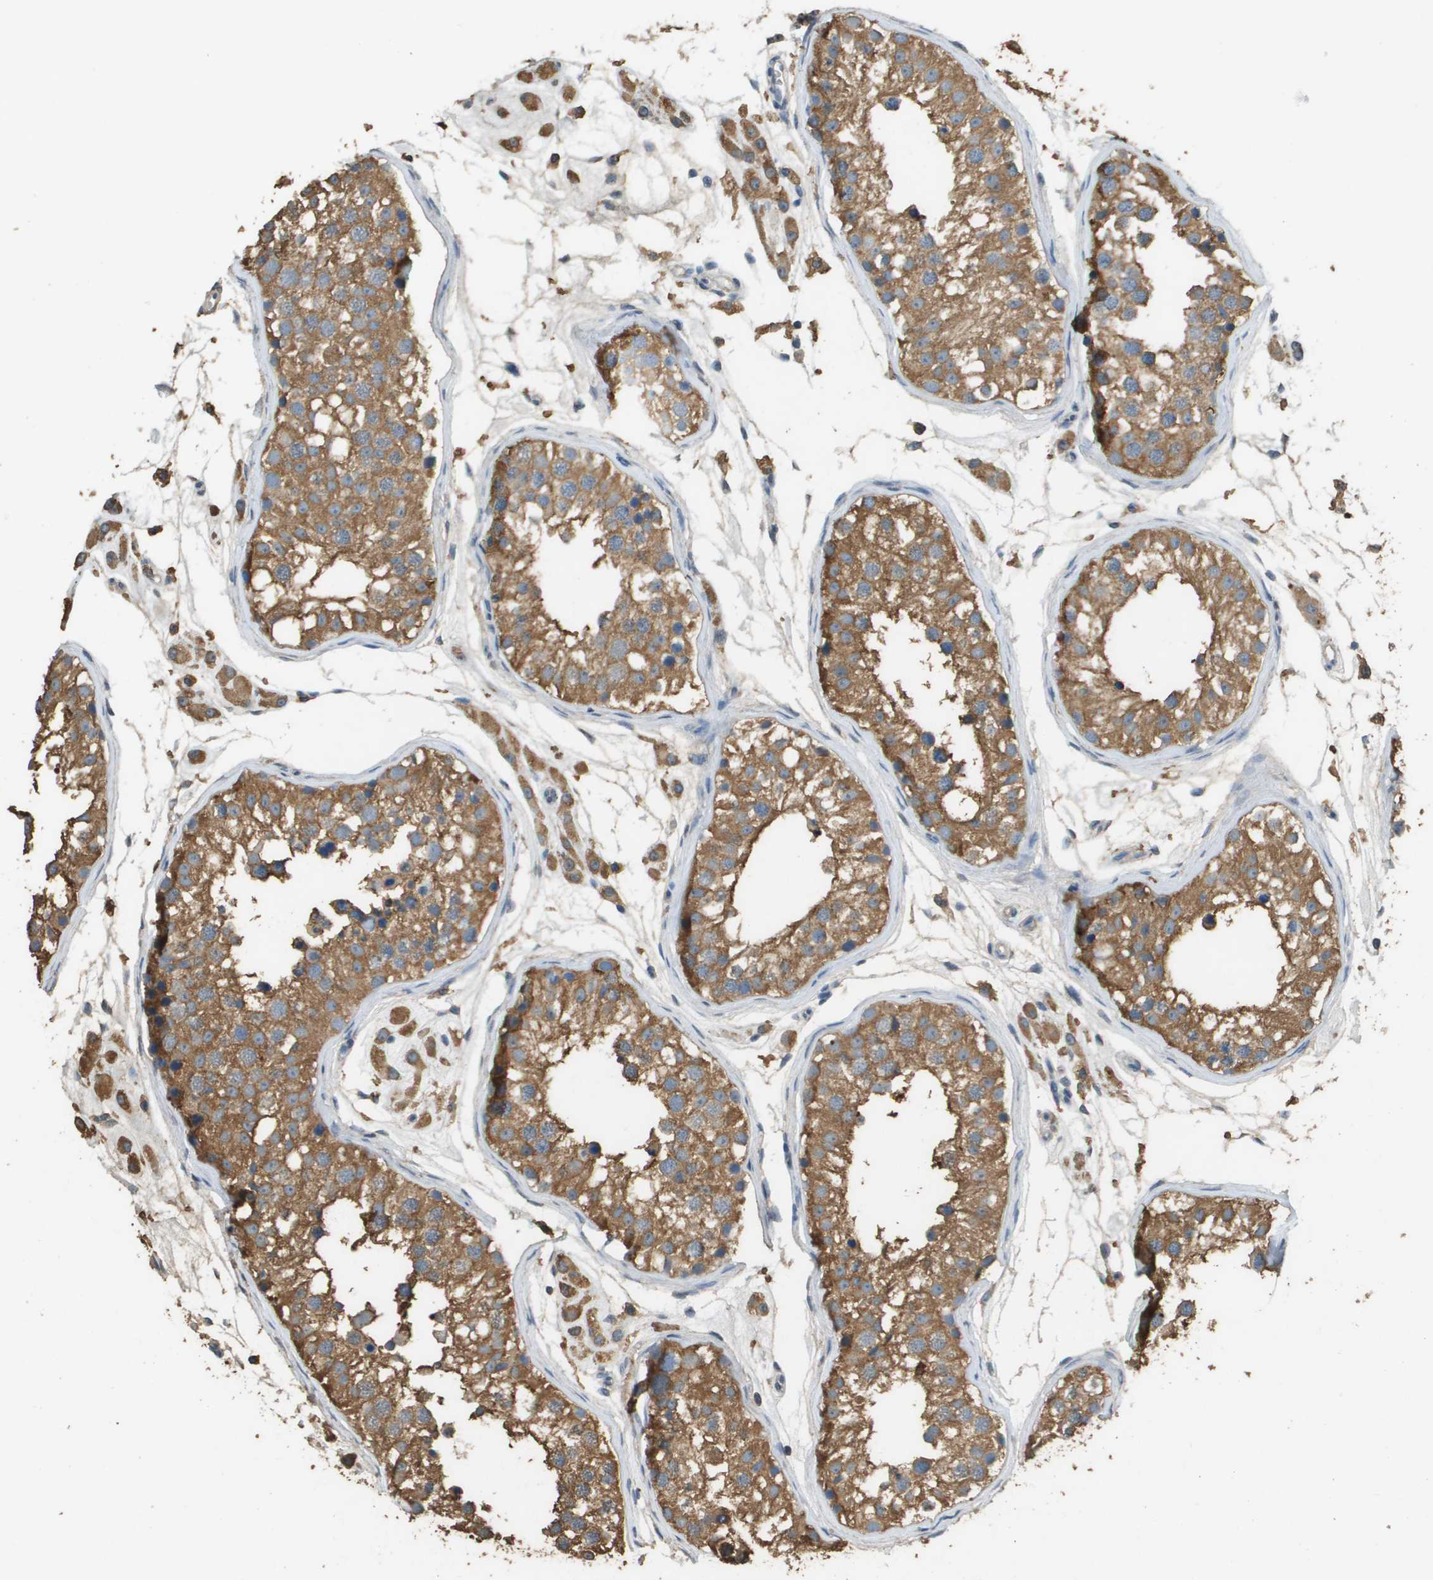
{"staining": {"intensity": "moderate", "quantity": ">75%", "location": "cytoplasmic/membranous"}, "tissue": "testis", "cell_type": "Cells in seminiferous ducts", "image_type": "normal", "snomed": [{"axis": "morphology", "description": "Normal tissue, NOS"}, {"axis": "morphology", "description": "Adenocarcinoma, metastatic, NOS"}, {"axis": "topography", "description": "Testis"}], "caption": "Testis stained with immunohistochemistry shows moderate cytoplasmic/membranous positivity in approximately >75% of cells in seminiferous ducts. The staining was performed using DAB, with brown indicating positive protein expression. Nuclei are stained blue with hematoxylin.", "gene": "MS4A7", "patient": {"sex": "male", "age": 26}}